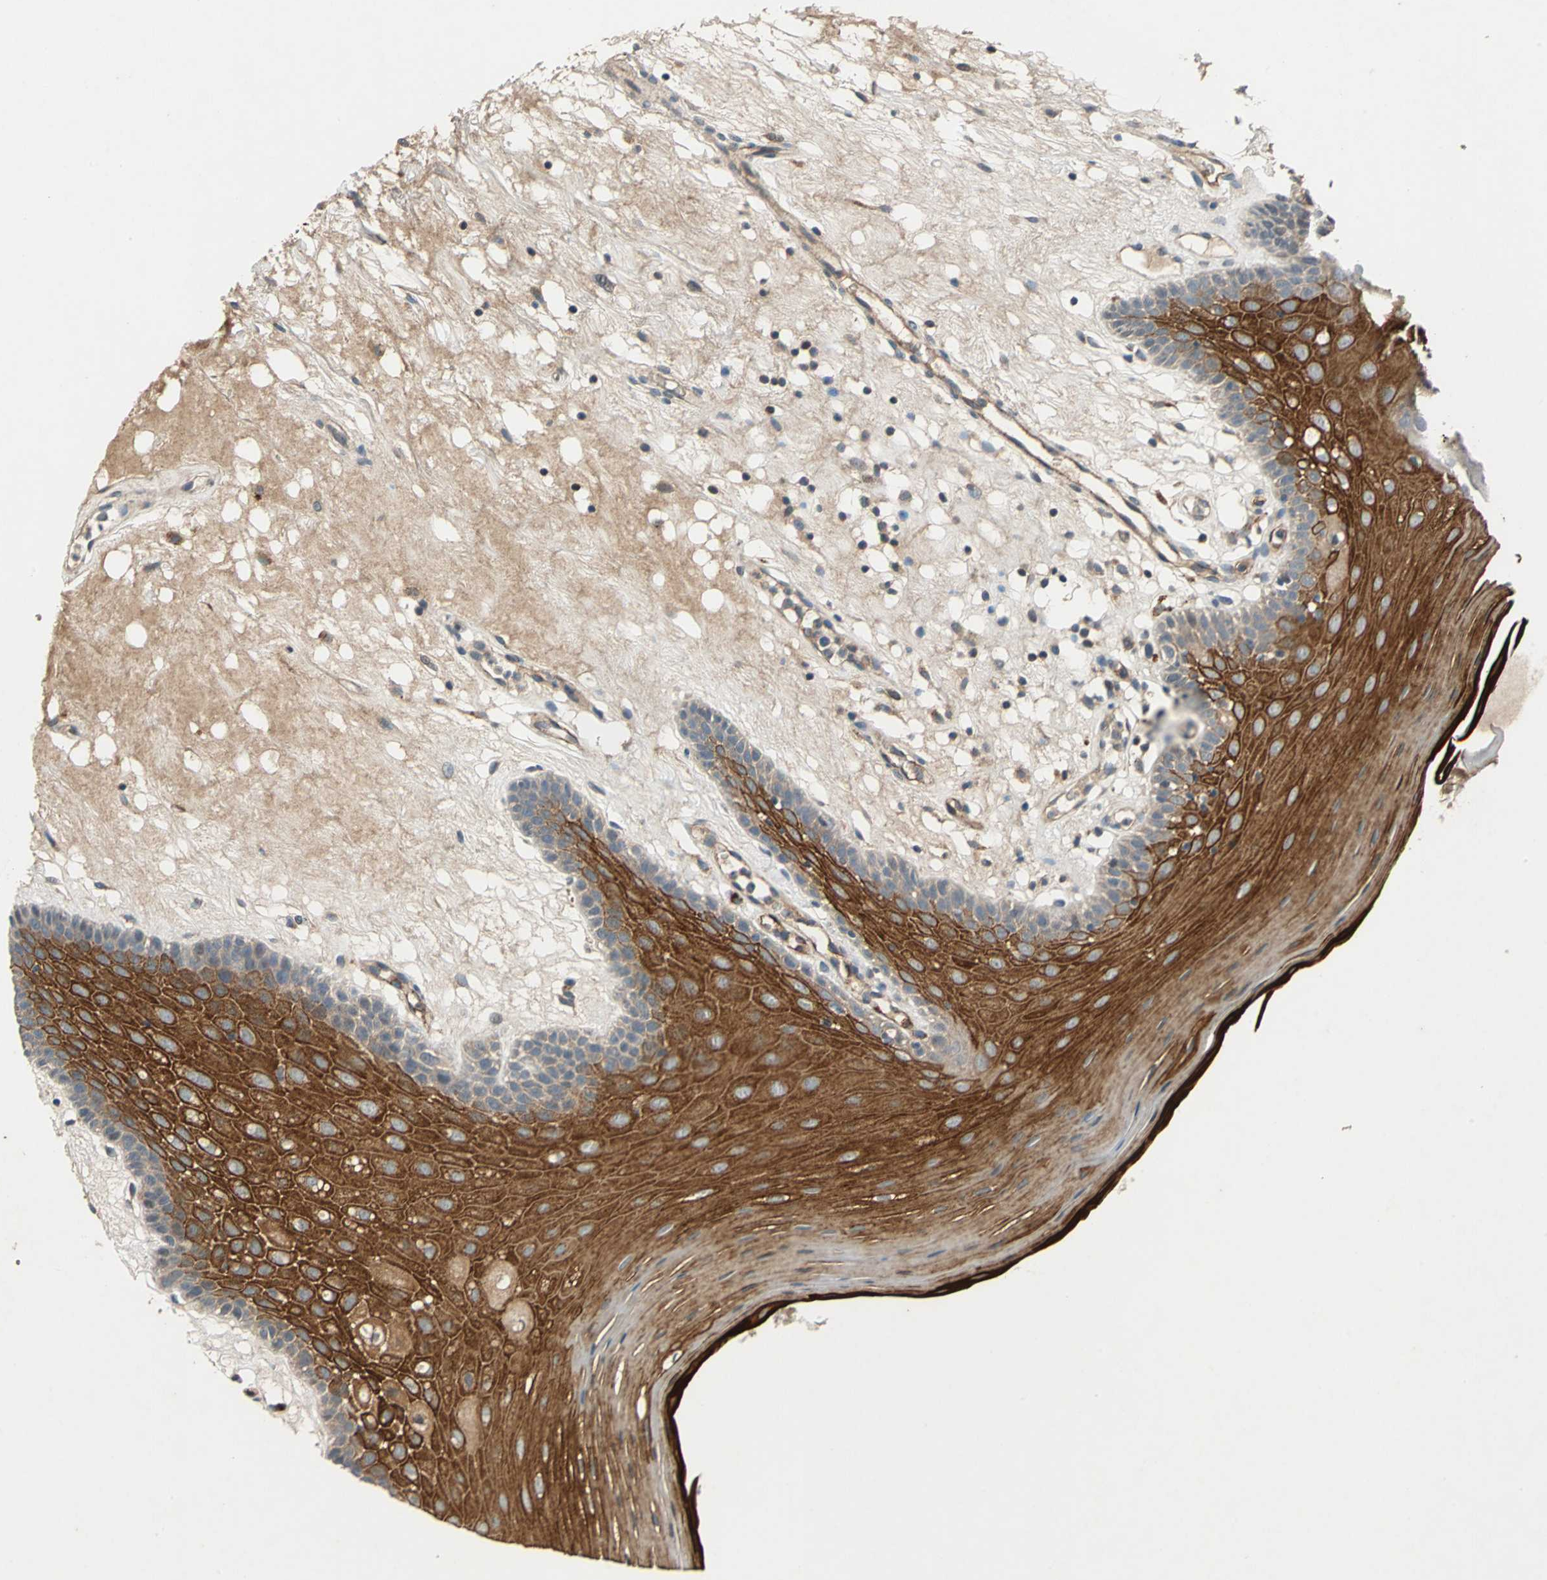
{"staining": {"intensity": "strong", "quantity": ">75%", "location": "cytoplasmic/membranous"}, "tissue": "oral mucosa", "cell_type": "Squamous epithelial cells", "image_type": "normal", "snomed": [{"axis": "morphology", "description": "Normal tissue, NOS"}, {"axis": "morphology", "description": "Squamous cell carcinoma, NOS"}, {"axis": "topography", "description": "Skeletal muscle"}, {"axis": "topography", "description": "Oral tissue"}, {"axis": "topography", "description": "Head-Neck"}], "caption": "Approximately >75% of squamous epithelial cells in unremarkable oral mucosa exhibit strong cytoplasmic/membranous protein staining as visualized by brown immunohistochemical staining.", "gene": "EMCN", "patient": {"sex": "male", "age": 71}}